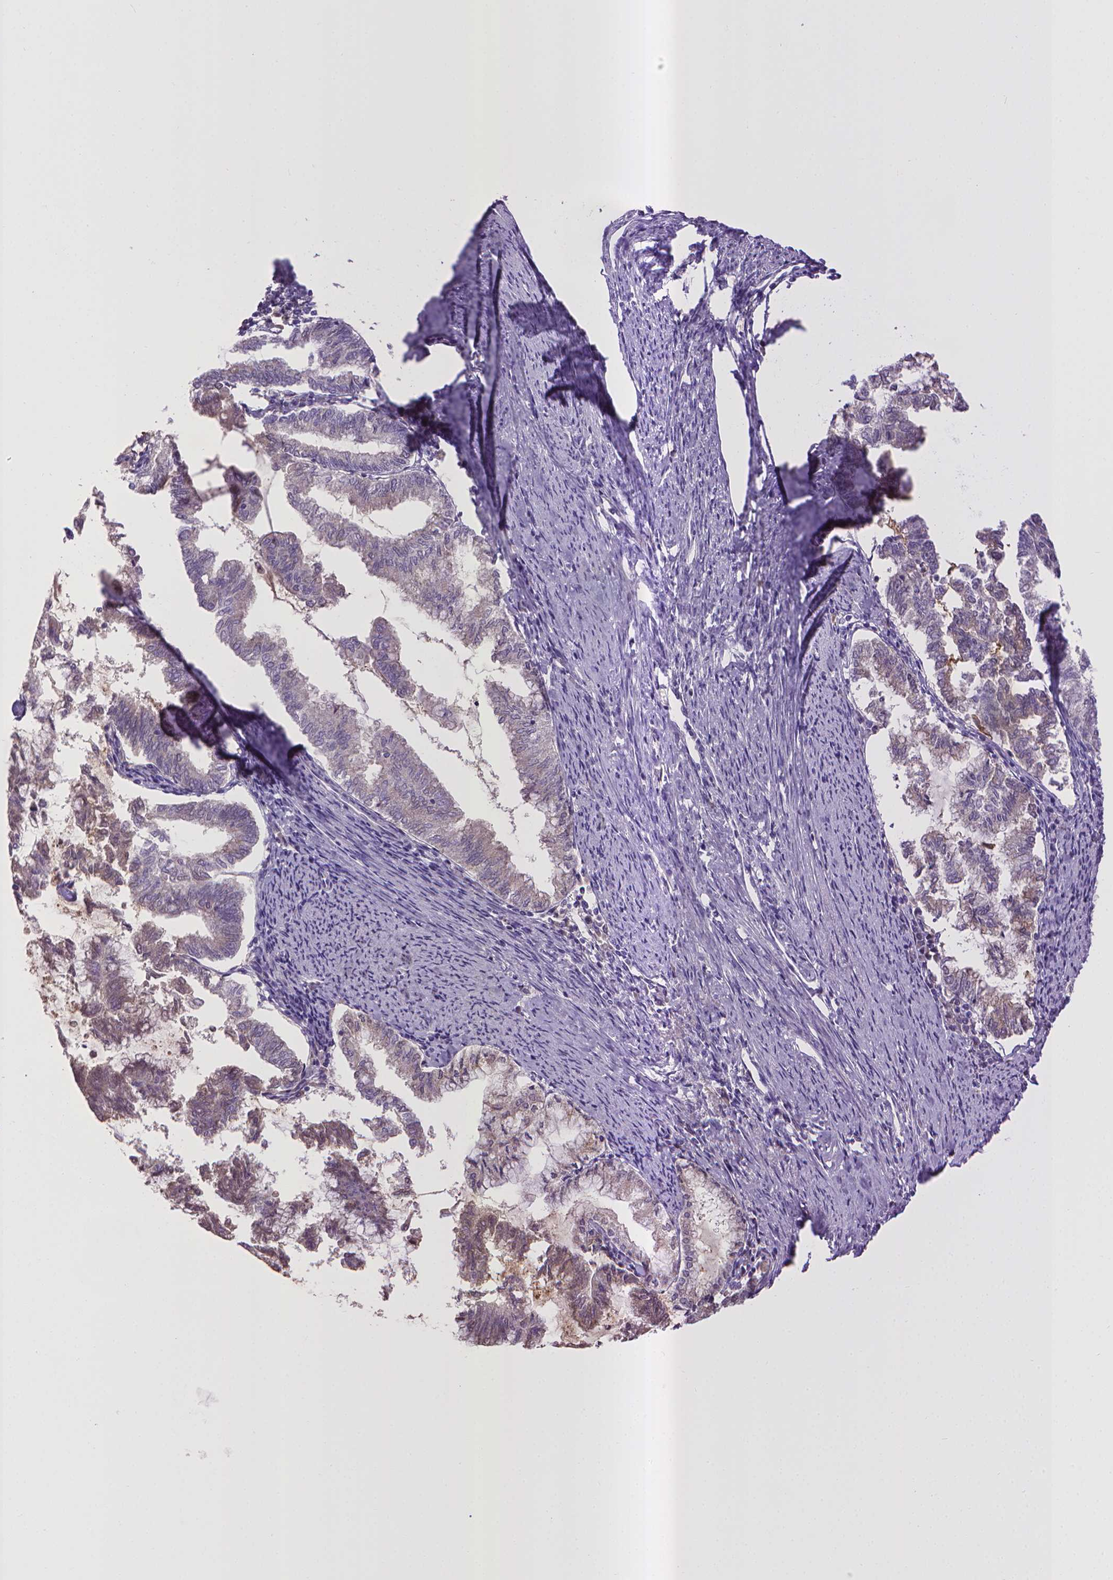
{"staining": {"intensity": "negative", "quantity": "none", "location": "none"}, "tissue": "endometrial cancer", "cell_type": "Tumor cells", "image_type": "cancer", "snomed": [{"axis": "morphology", "description": "Adenocarcinoma, NOS"}, {"axis": "topography", "description": "Endometrium"}], "caption": "DAB immunohistochemical staining of endometrial cancer displays no significant expression in tumor cells.", "gene": "CPM", "patient": {"sex": "female", "age": 79}}